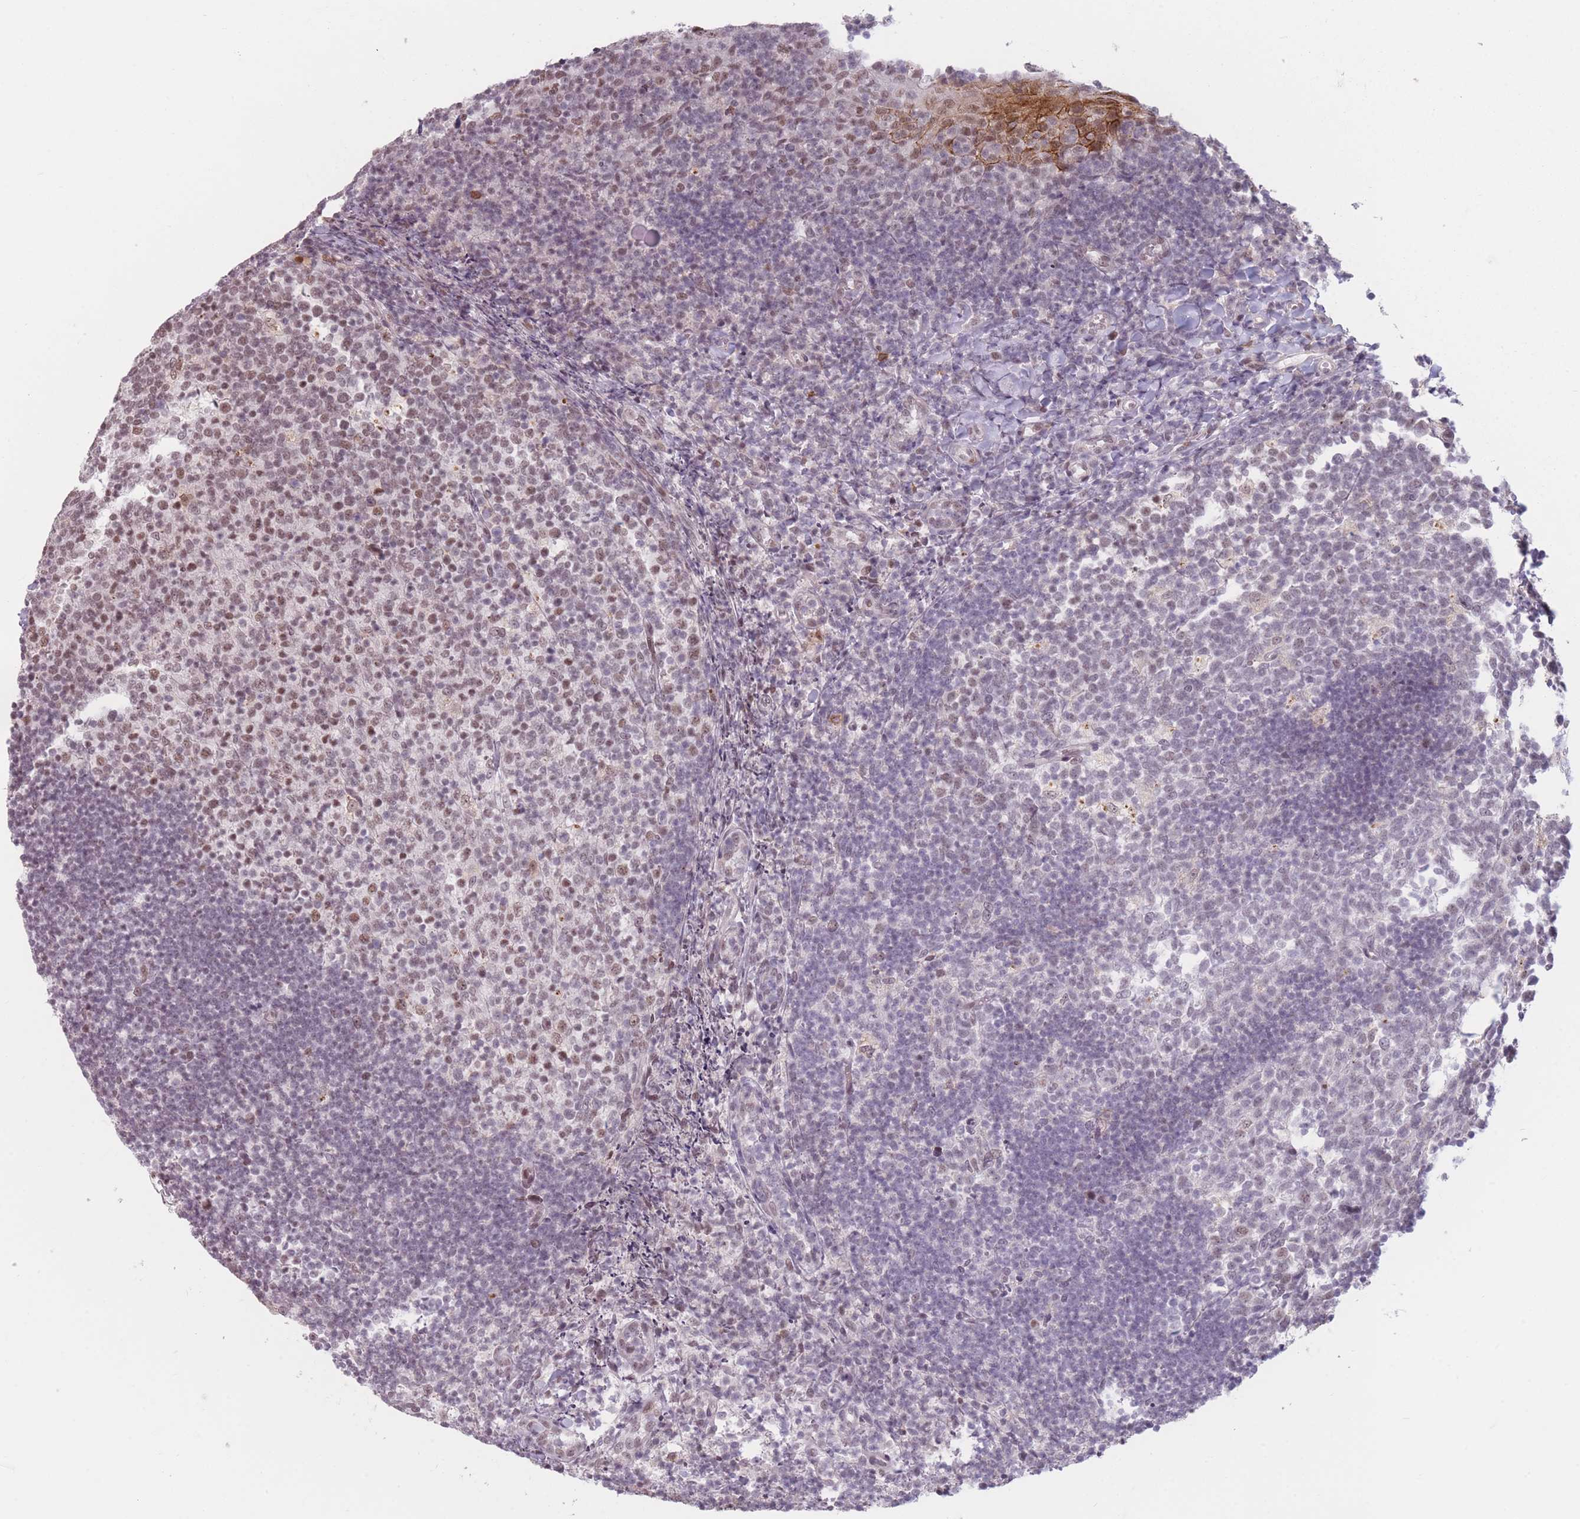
{"staining": {"intensity": "moderate", "quantity": "25%-75%", "location": "nuclear"}, "tissue": "tonsil", "cell_type": "Germinal center cells", "image_type": "normal", "snomed": [{"axis": "morphology", "description": "Normal tissue, NOS"}, {"axis": "topography", "description": "Tonsil"}], "caption": "Germinal center cells show medium levels of moderate nuclear positivity in approximately 25%-75% of cells in benign tonsil.", "gene": "SUPT6H", "patient": {"sex": "female", "age": 10}}